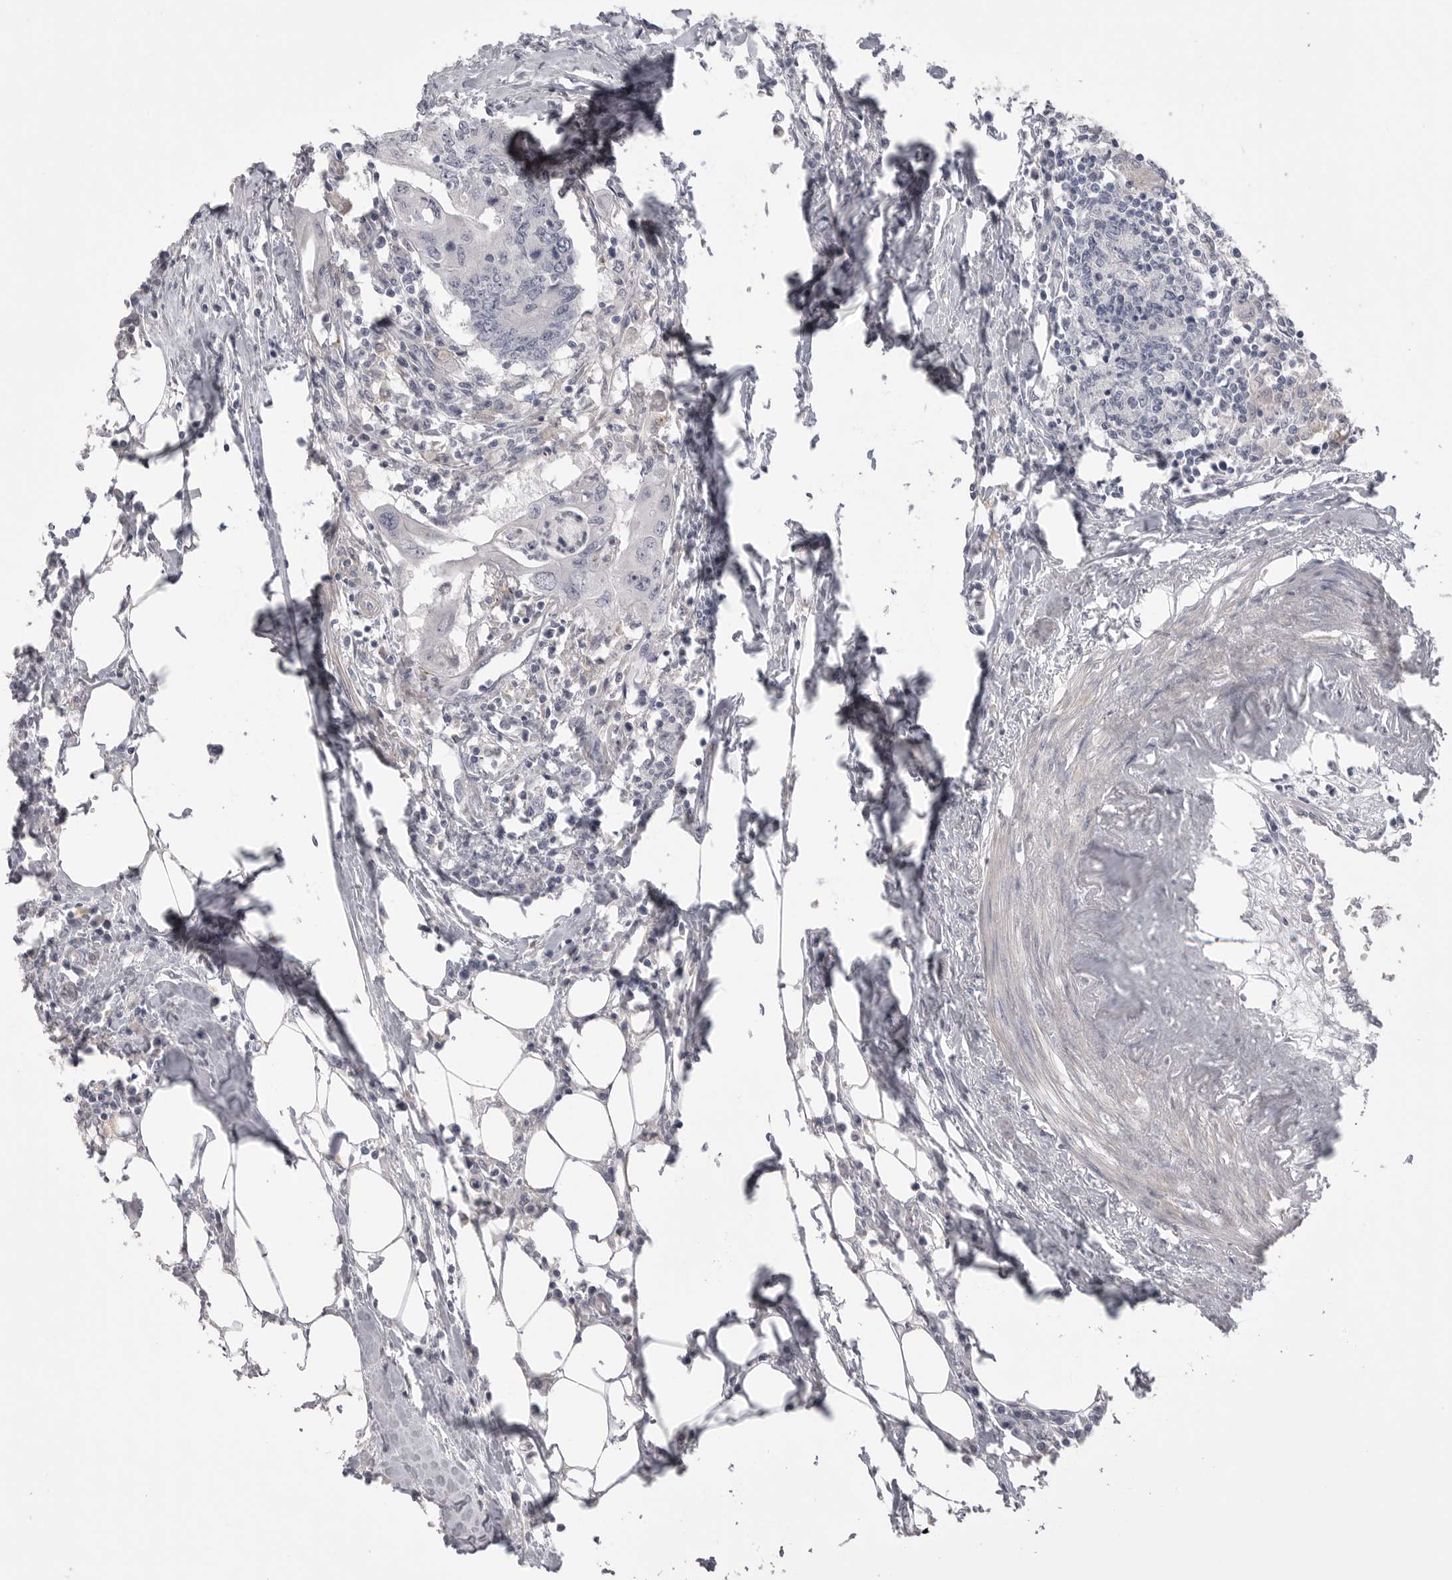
{"staining": {"intensity": "negative", "quantity": "none", "location": "none"}, "tissue": "colorectal cancer", "cell_type": "Tumor cells", "image_type": "cancer", "snomed": [{"axis": "morphology", "description": "Adenocarcinoma, NOS"}, {"axis": "topography", "description": "Colon"}], "caption": "Adenocarcinoma (colorectal) stained for a protein using immunohistochemistry (IHC) exhibits no expression tumor cells.", "gene": "SERPING1", "patient": {"sex": "male", "age": 71}}